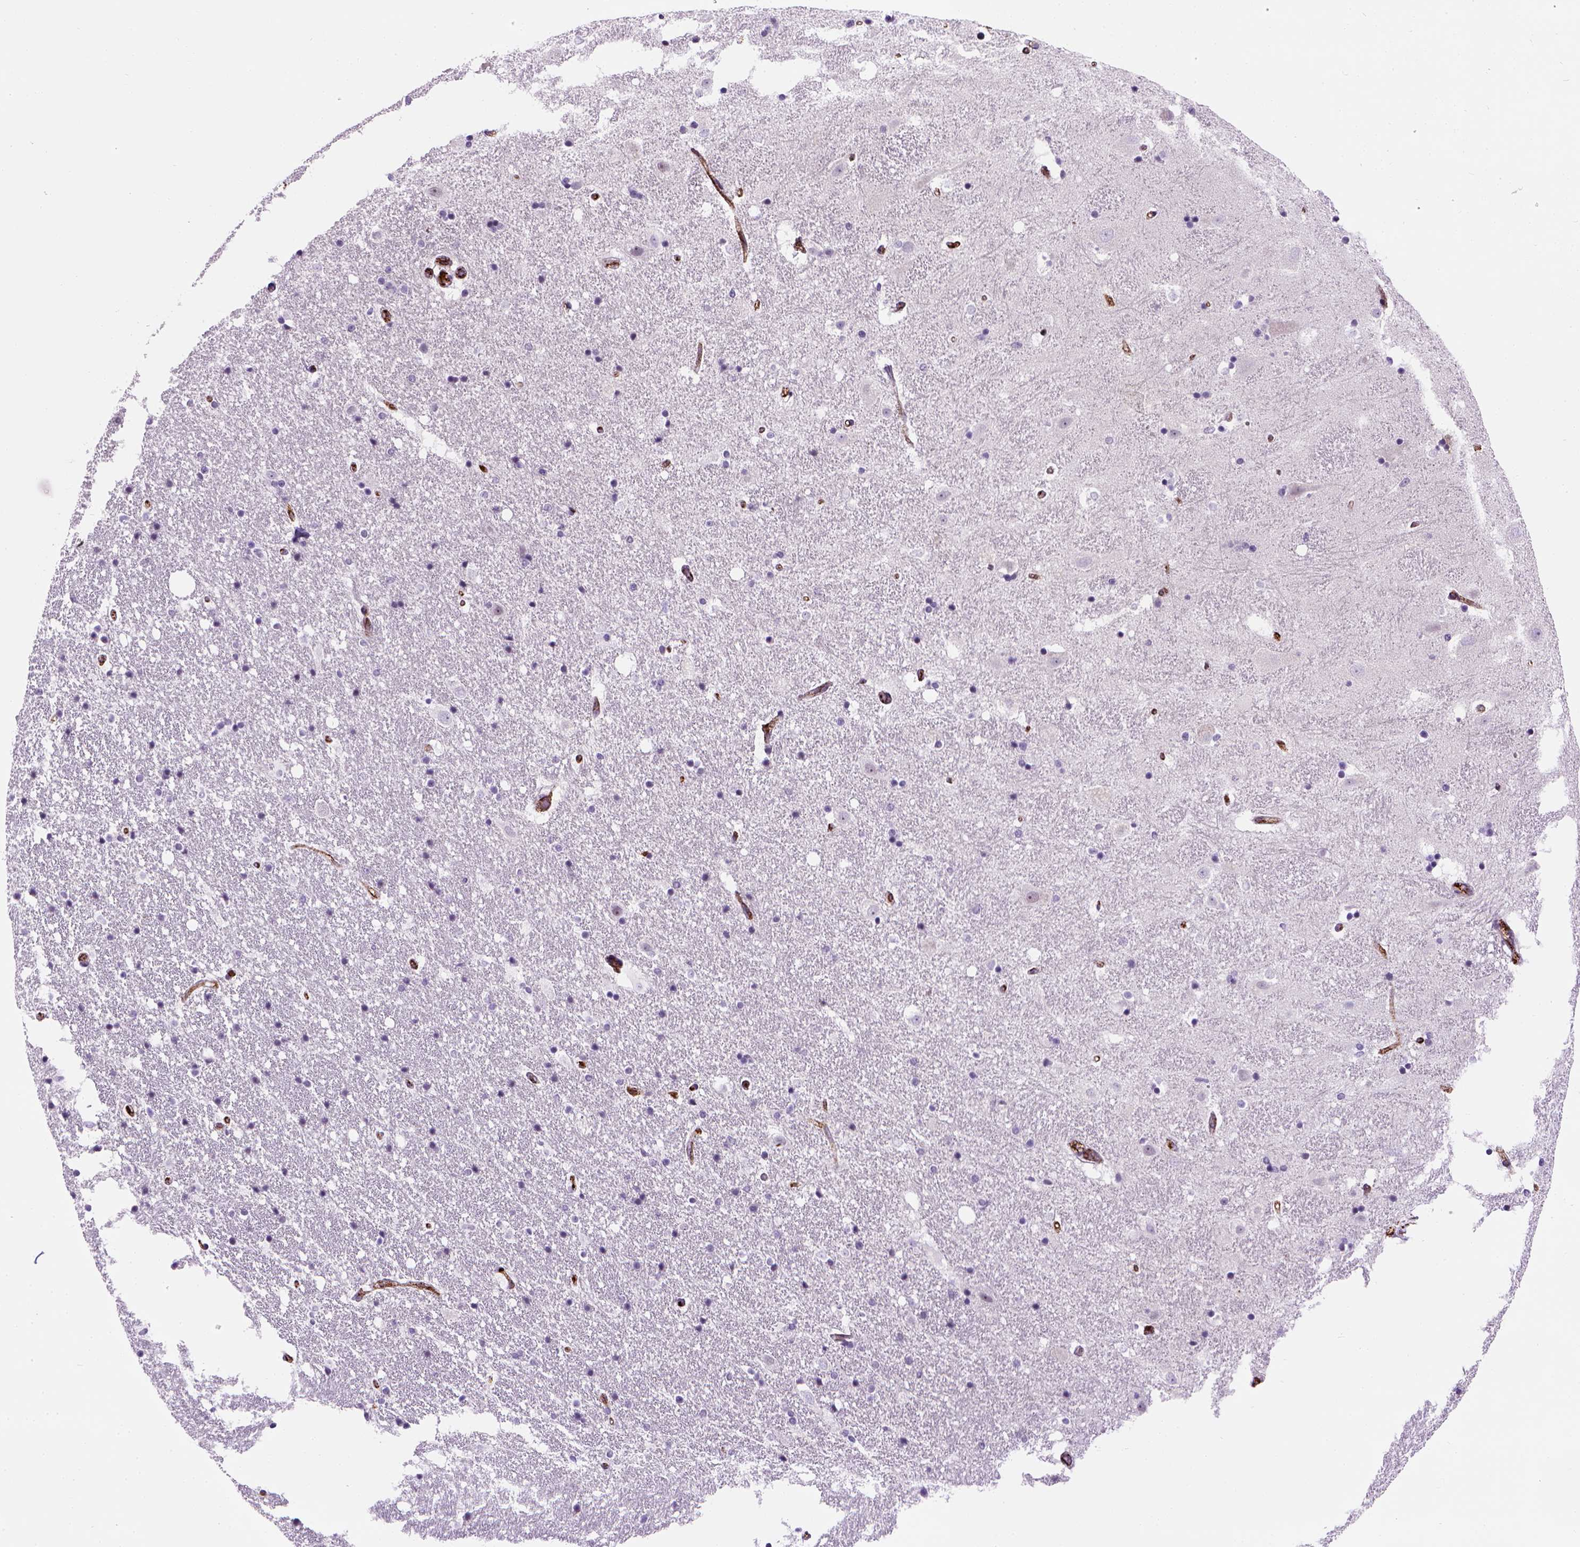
{"staining": {"intensity": "negative", "quantity": "none", "location": "none"}, "tissue": "hippocampus", "cell_type": "Glial cells", "image_type": "normal", "snomed": [{"axis": "morphology", "description": "Normal tissue, NOS"}, {"axis": "topography", "description": "Hippocampus"}], "caption": "A high-resolution micrograph shows immunohistochemistry staining of normal hippocampus, which exhibits no significant positivity in glial cells.", "gene": "VWF", "patient": {"sex": "male", "age": 49}}